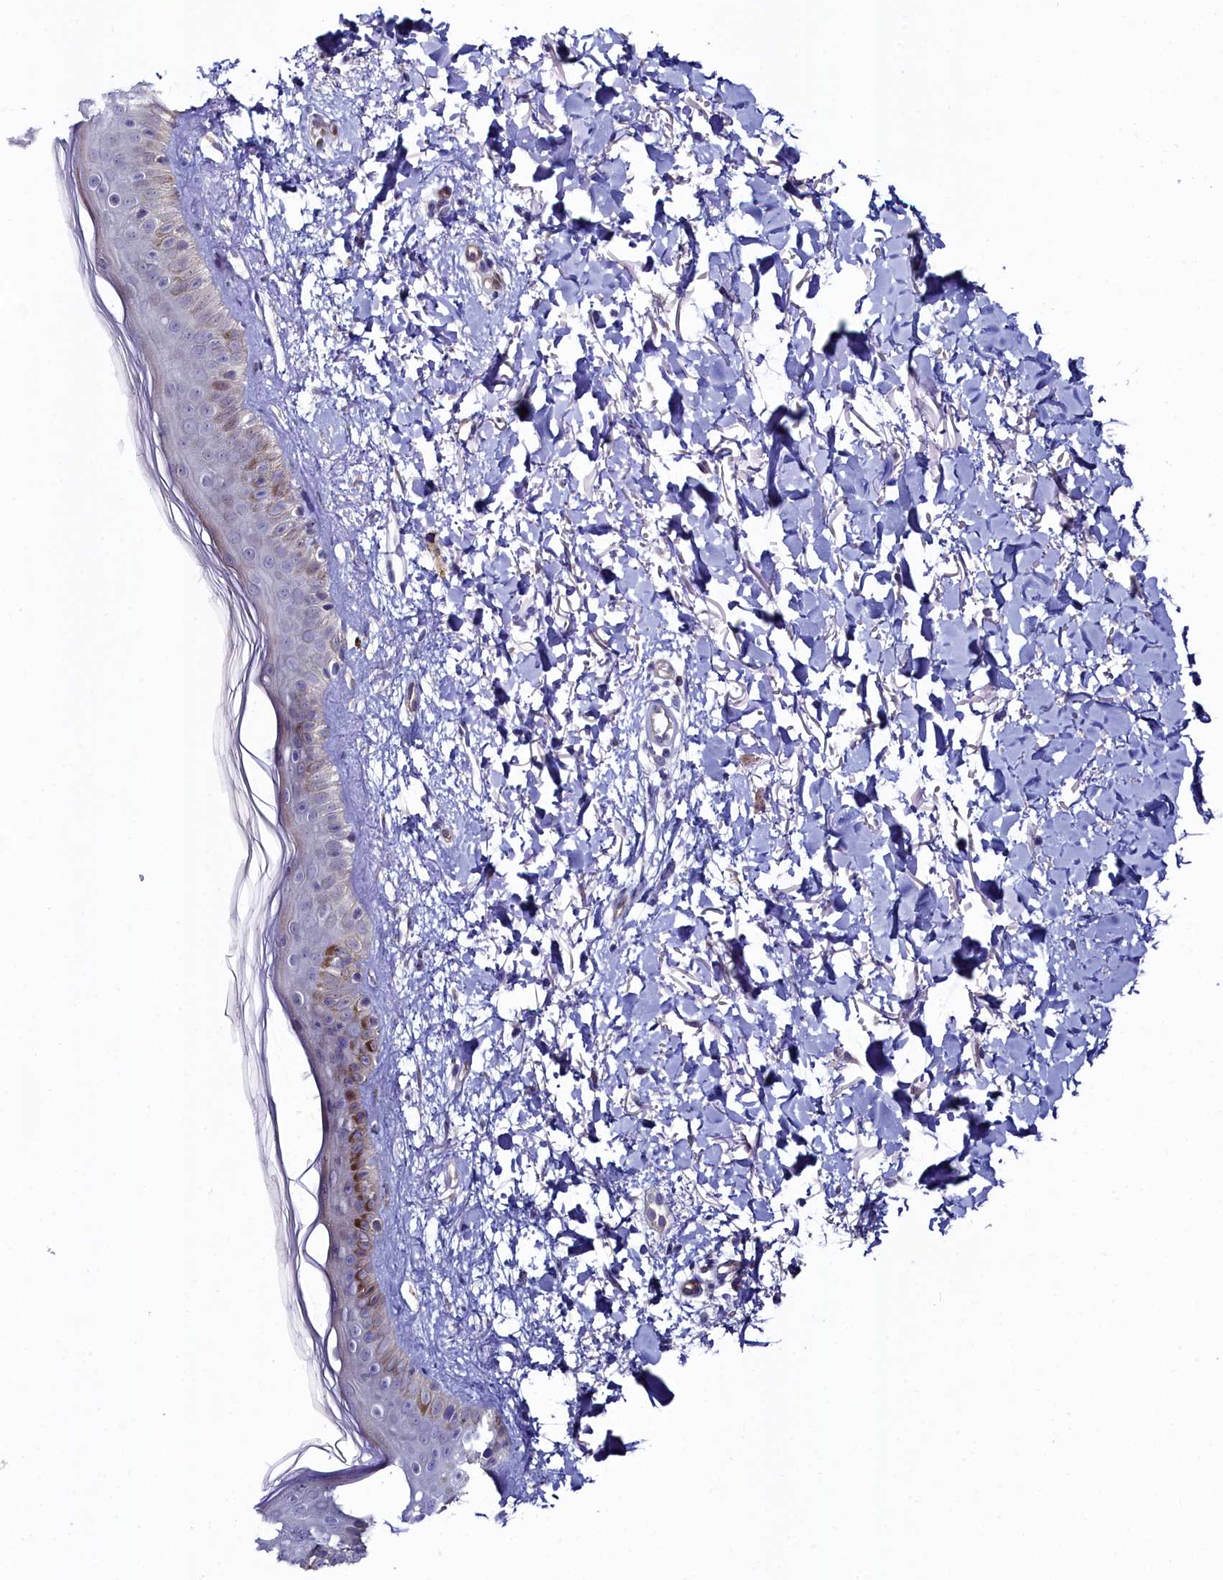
{"staining": {"intensity": "weak", "quantity": "25%-75%", "location": "cytoplasmic/membranous"}, "tissue": "skin", "cell_type": "Fibroblasts", "image_type": "normal", "snomed": [{"axis": "morphology", "description": "Normal tissue, NOS"}, {"axis": "topography", "description": "Skin"}], "caption": "Fibroblasts display weak cytoplasmic/membranous positivity in about 25%-75% of cells in unremarkable skin. Using DAB (3,3'-diaminobenzidine) (brown) and hematoxylin (blue) stains, captured at high magnification using brightfield microscopy.", "gene": "C4orf19", "patient": {"sex": "female", "age": 58}}